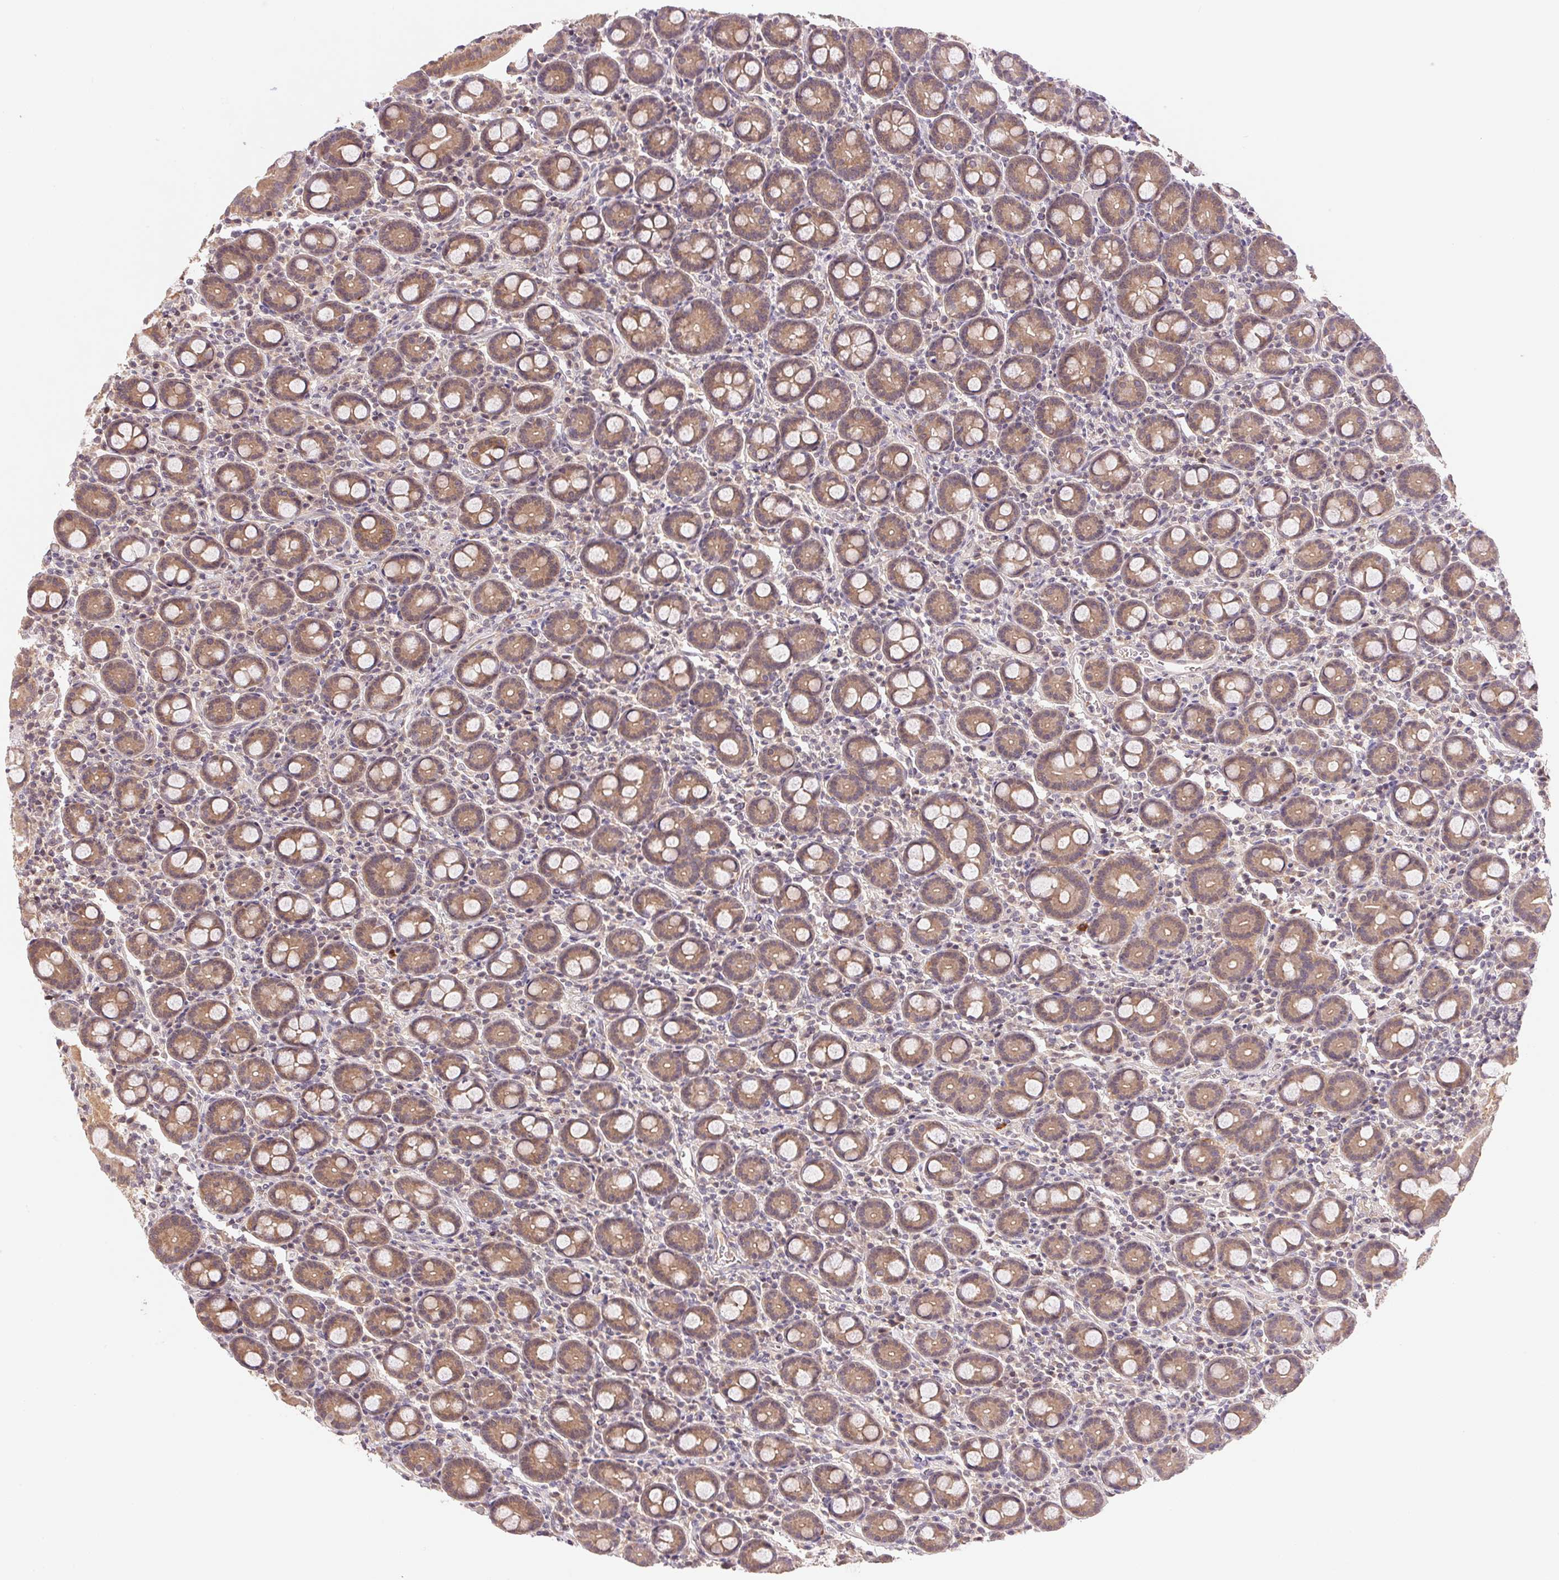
{"staining": {"intensity": "moderate", "quantity": ">75%", "location": "cytoplasmic/membranous"}, "tissue": "small intestine", "cell_type": "Glandular cells", "image_type": "normal", "snomed": [{"axis": "morphology", "description": "Normal tissue, NOS"}, {"axis": "topography", "description": "Small intestine"}], "caption": "This is a micrograph of immunohistochemistry staining of normal small intestine, which shows moderate positivity in the cytoplasmic/membranous of glandular cells.", "gene": "BNIP5", "patient": {"sex": "male", "age": 26}}